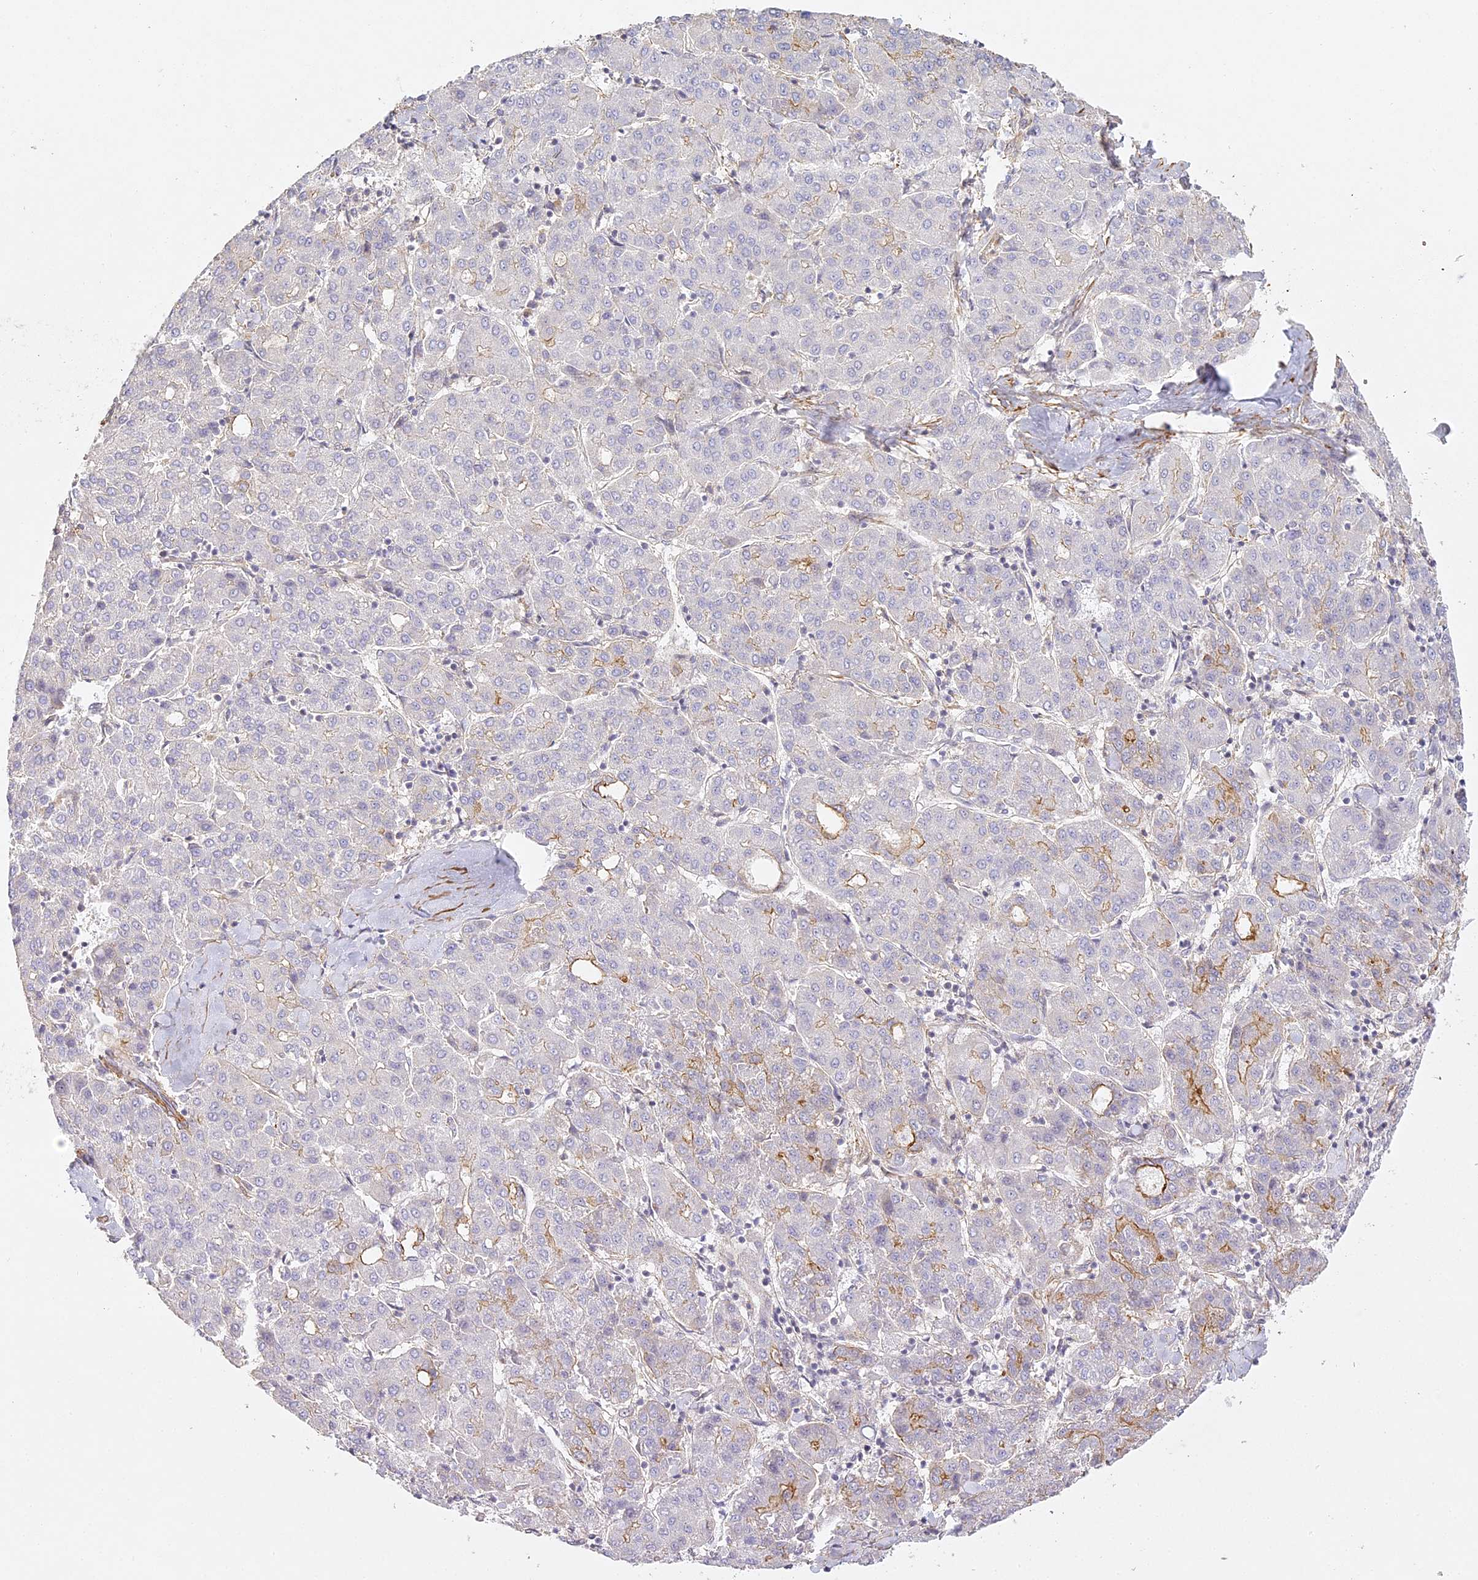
{"staining": {"intensity": "moderate", "quantity": "<25%", "location": "cytoplasmic/membranous"}, "tissue": "liver cancer", "cell_type": "Tumor cells", "image_type": "cancer", "snomed": [{"axis": "morphology", "description": "Carcinoma, Hepatocellular, NOS"}, {"axis": "topography", "description": "Liver"}], "caption": "IHC staining of liver cancer (hepatocellular carcinoma), which reveals low levels of moderate cytoplasmic/membranous positivity in about <25% of tumor cells indicating moderate cytoplasmic/membranous protein positivity. The staining was performed using DAB (3,3'-diaminobenzidine) (brown) for protein detection and nuclei were counterstained in hematoxylin (blue).", "gene": "MED28", "patient": {"sex": "male", "age": 65}}